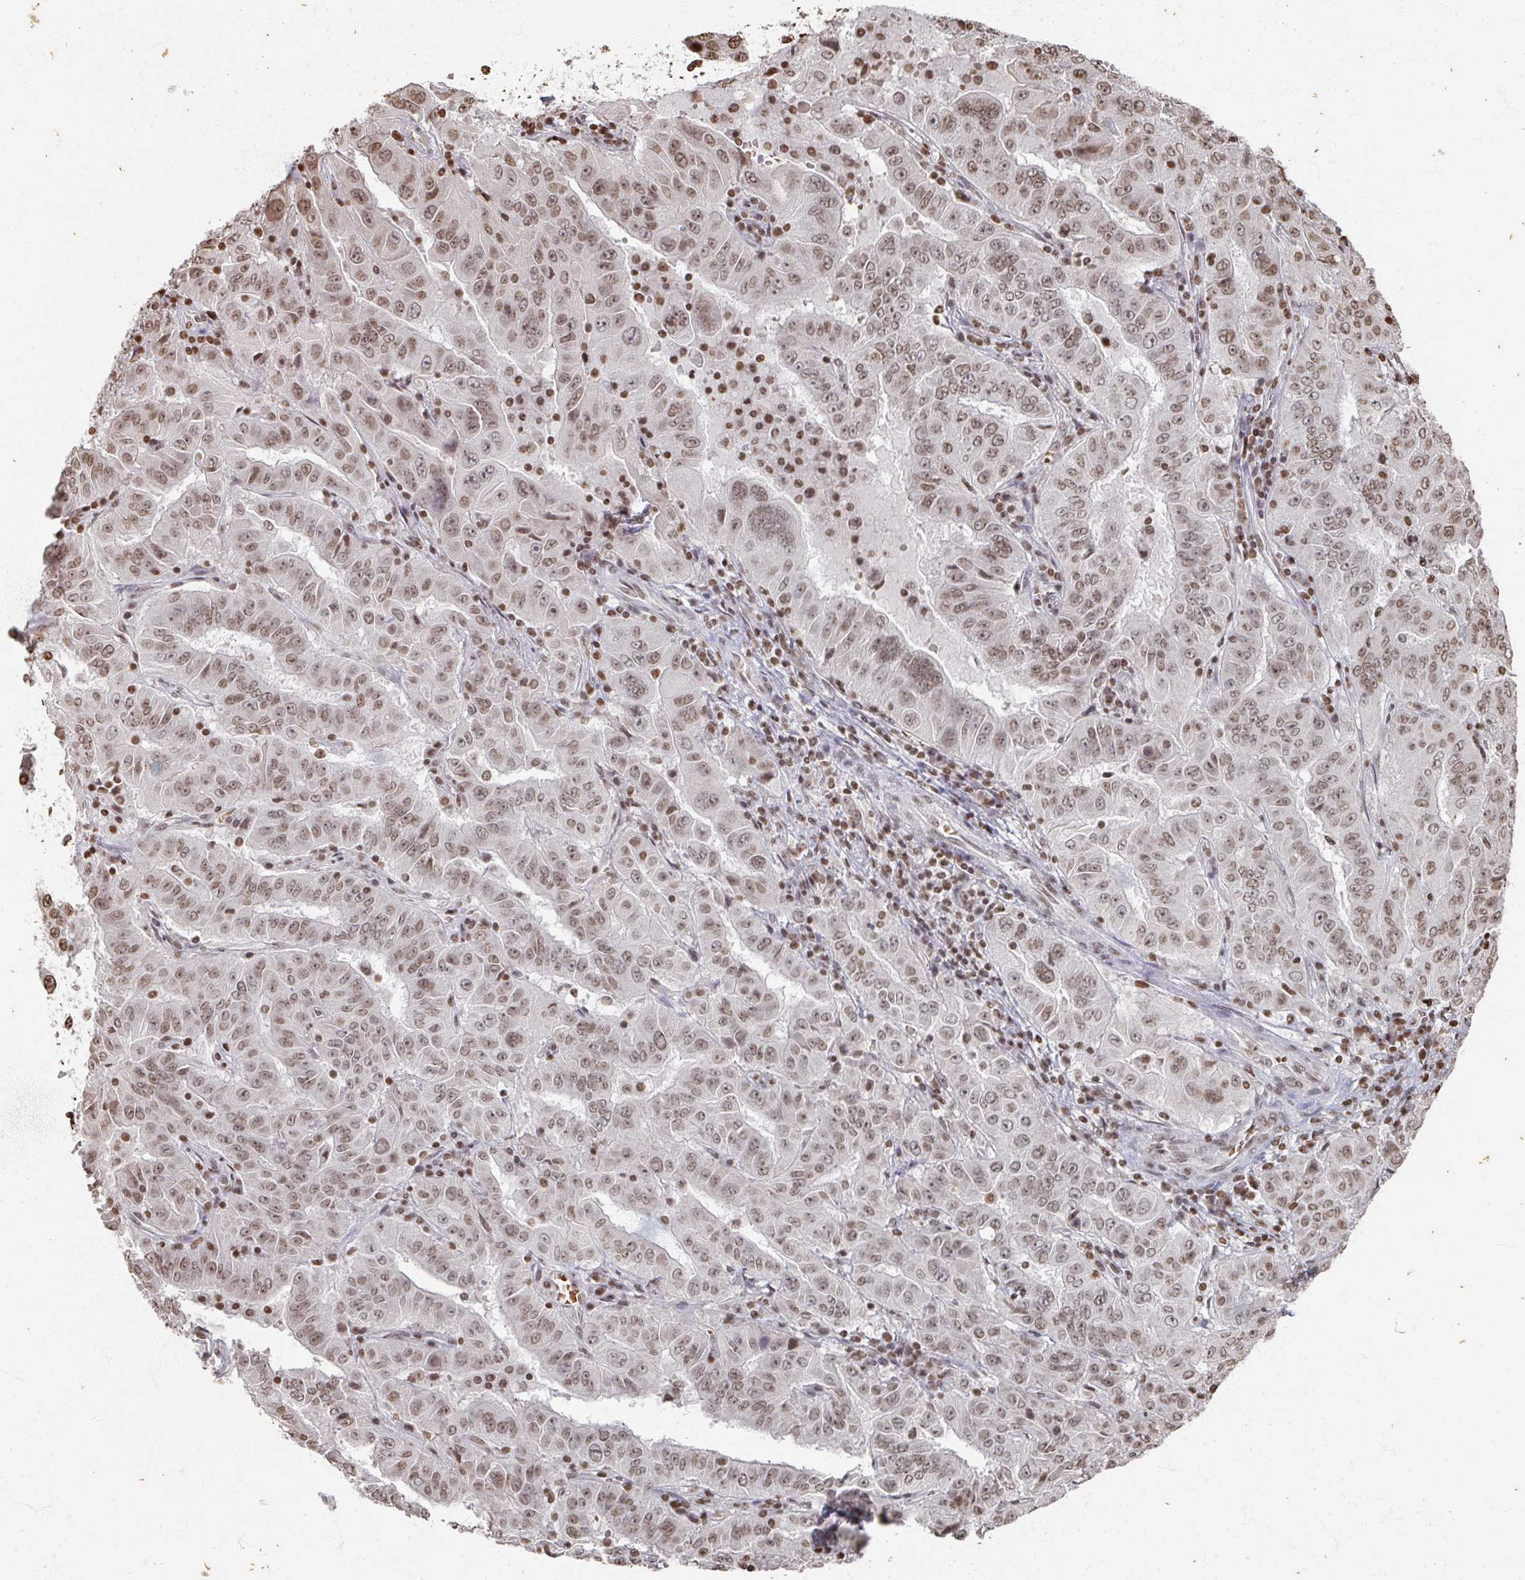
{"staining": {"intensity": "moderate", "quantity": ">75%", "location": "nuclear"}, "tissue": "pancreatic cancer", "cell_type": "Tumor cells", "image_type": "cancer", "snomed": [{"axis": "morphology", "description": "Adenocarcinoma, NOS"}, {"axis": "topography", "description": "Pancreas"}], "caption": "Immunohistochemistry (IHC) micrograph of neoplastic tissue: human adenocarcinoma (pancreatic) stained using IHC exhibits medium levels of moderate protein expression localized specifically in the nuclear of tumor cells, appearing as a nuclear brown color.", "gene": "DCUN1D5", "patient": {"sex": "male", "age": 63}}